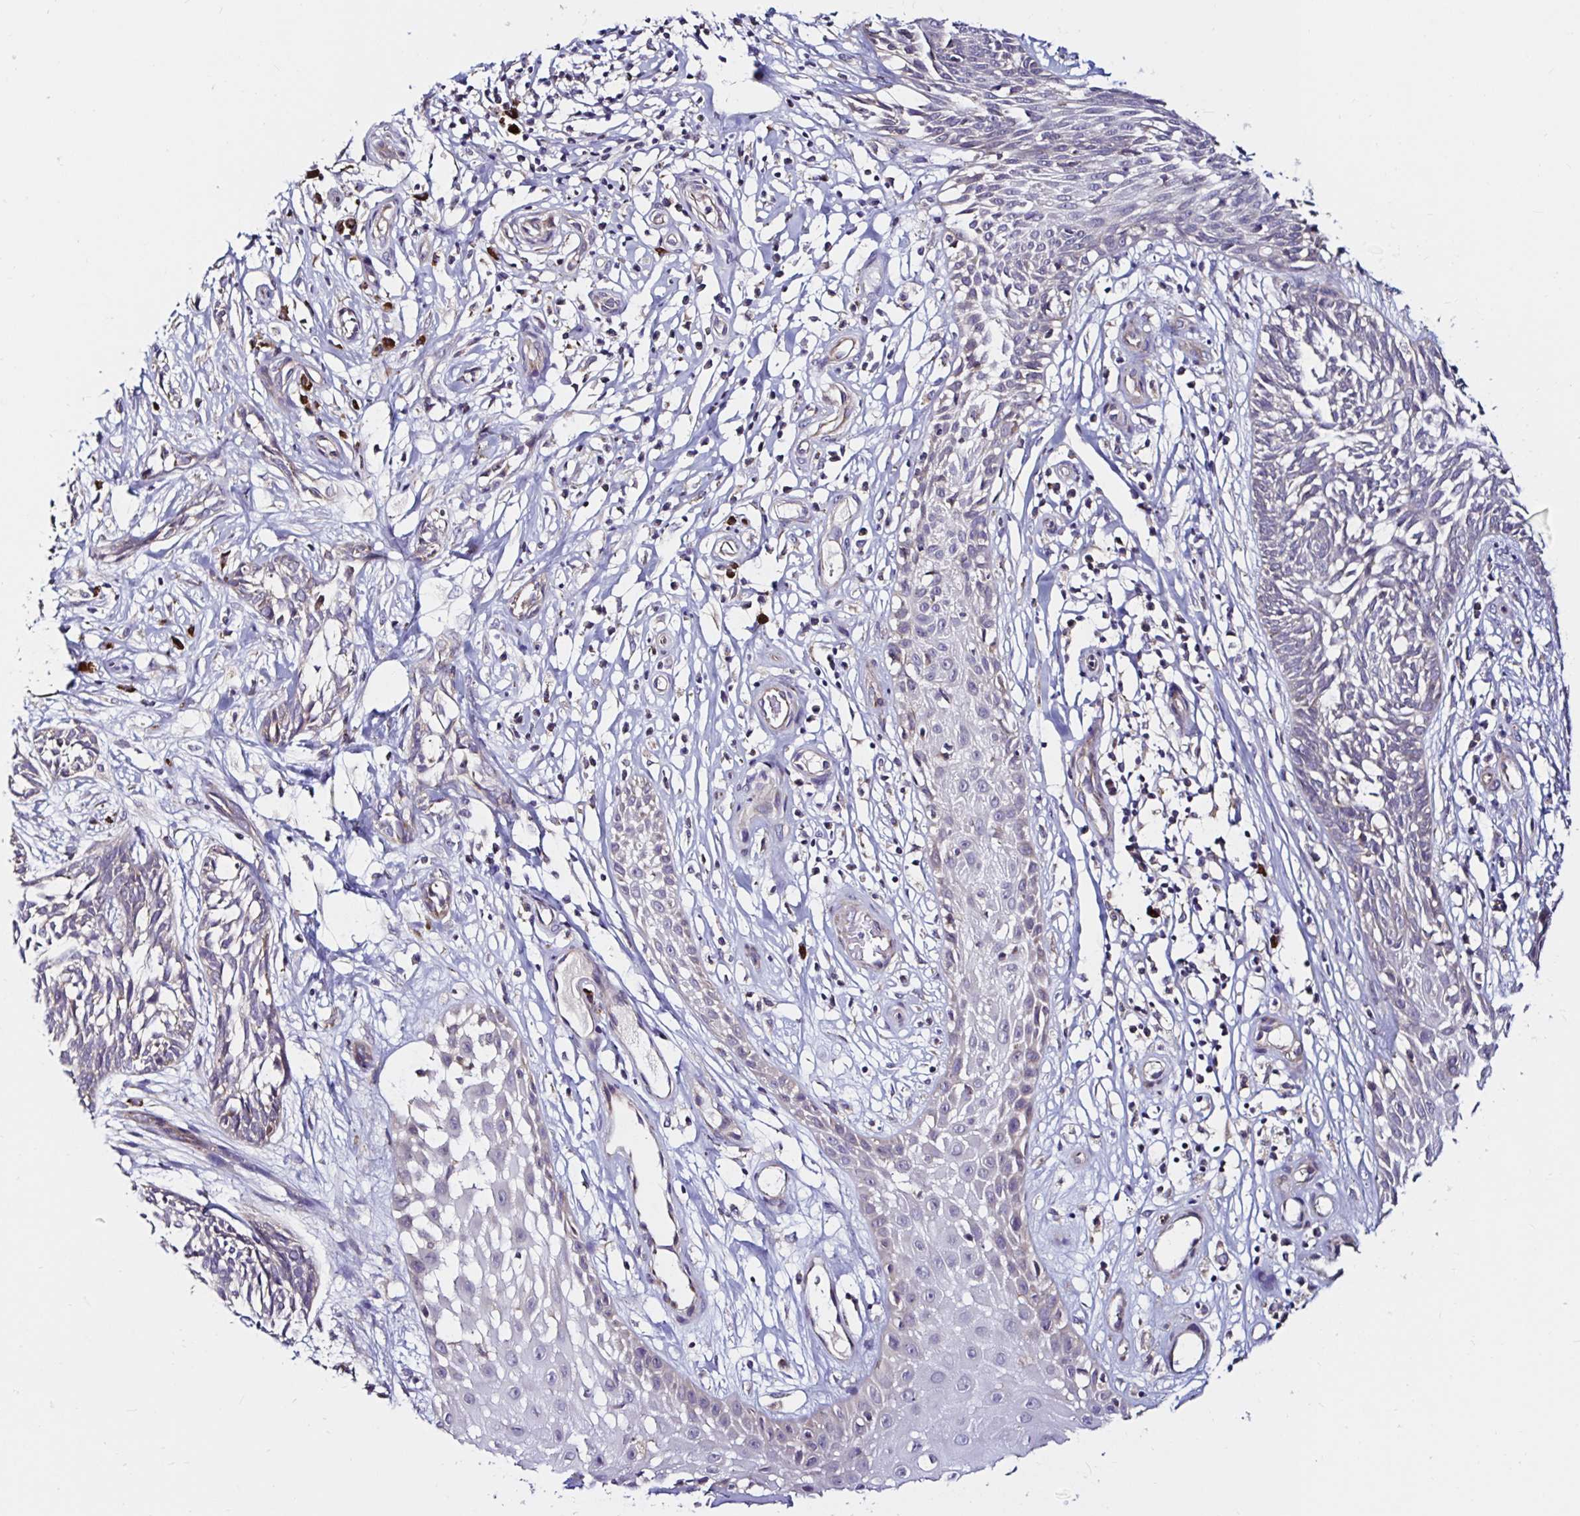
{"staining": {"intensity": "weak", "quantity": "<25%", "location": "cytoplasmic/membranous"}, "tissue": "skin cancer", "cell_type": "Tumor cells", "image_type": "cancer", "snomed": [{"axis": "morphology", "description": "Basal cell carcinoma"}, {"axis": "topography", "description": "Skin"}, {"axis": "topography", "description": "Skin, foot"}], "caption": "High magnification brightfield microscopy of skin cancer (basal cell carcinoma) stained with DAB (3,3'-diaminobenzidine) (brown) and counterstained with hematoxylin (blue): tumor cells show no significant staining.", "gene": "VSIG2", "patient": {"sex": "female", "age": 86}}